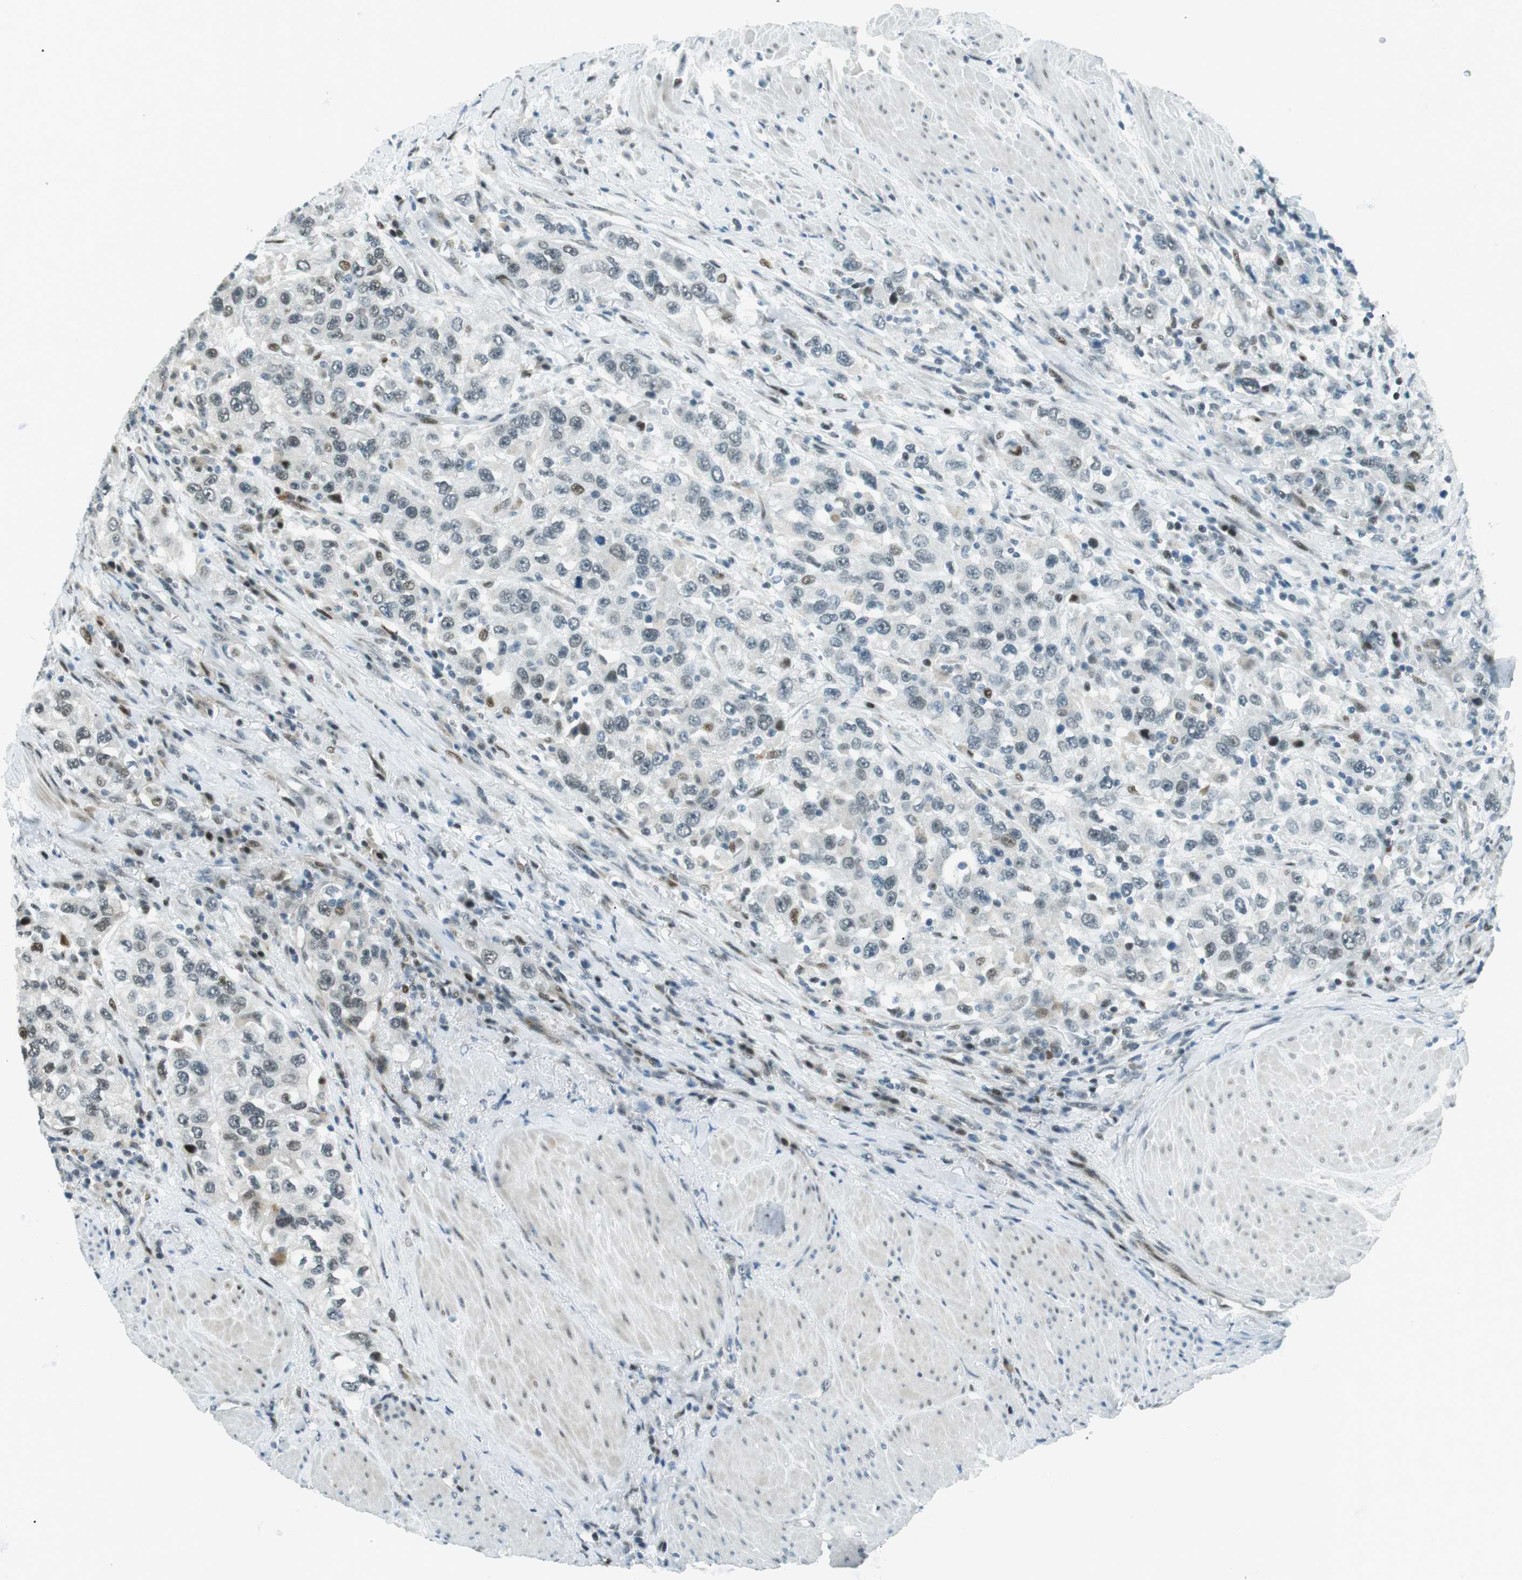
{"staining": {"intensity": "moderate", "quantity": "<25%", "location": "nuclear"}, "tissue": "urothelial cancer", "cell_type": "Tumor cells", "image_type": "cancer", "snomed": [{"axis": "morphology", "description": "Urothelial carcinoma, High grade"}, {"axis": "topography", "description": "Urinary bladder"}], "caption": "Immunohistochemistry of urothelial carcinoma (high-grade) displays low levels of moderate nuclear staining in about <25% of tumor cells.", "gene": "PJA1", "patient": {"sex": "female", "age": 80}}